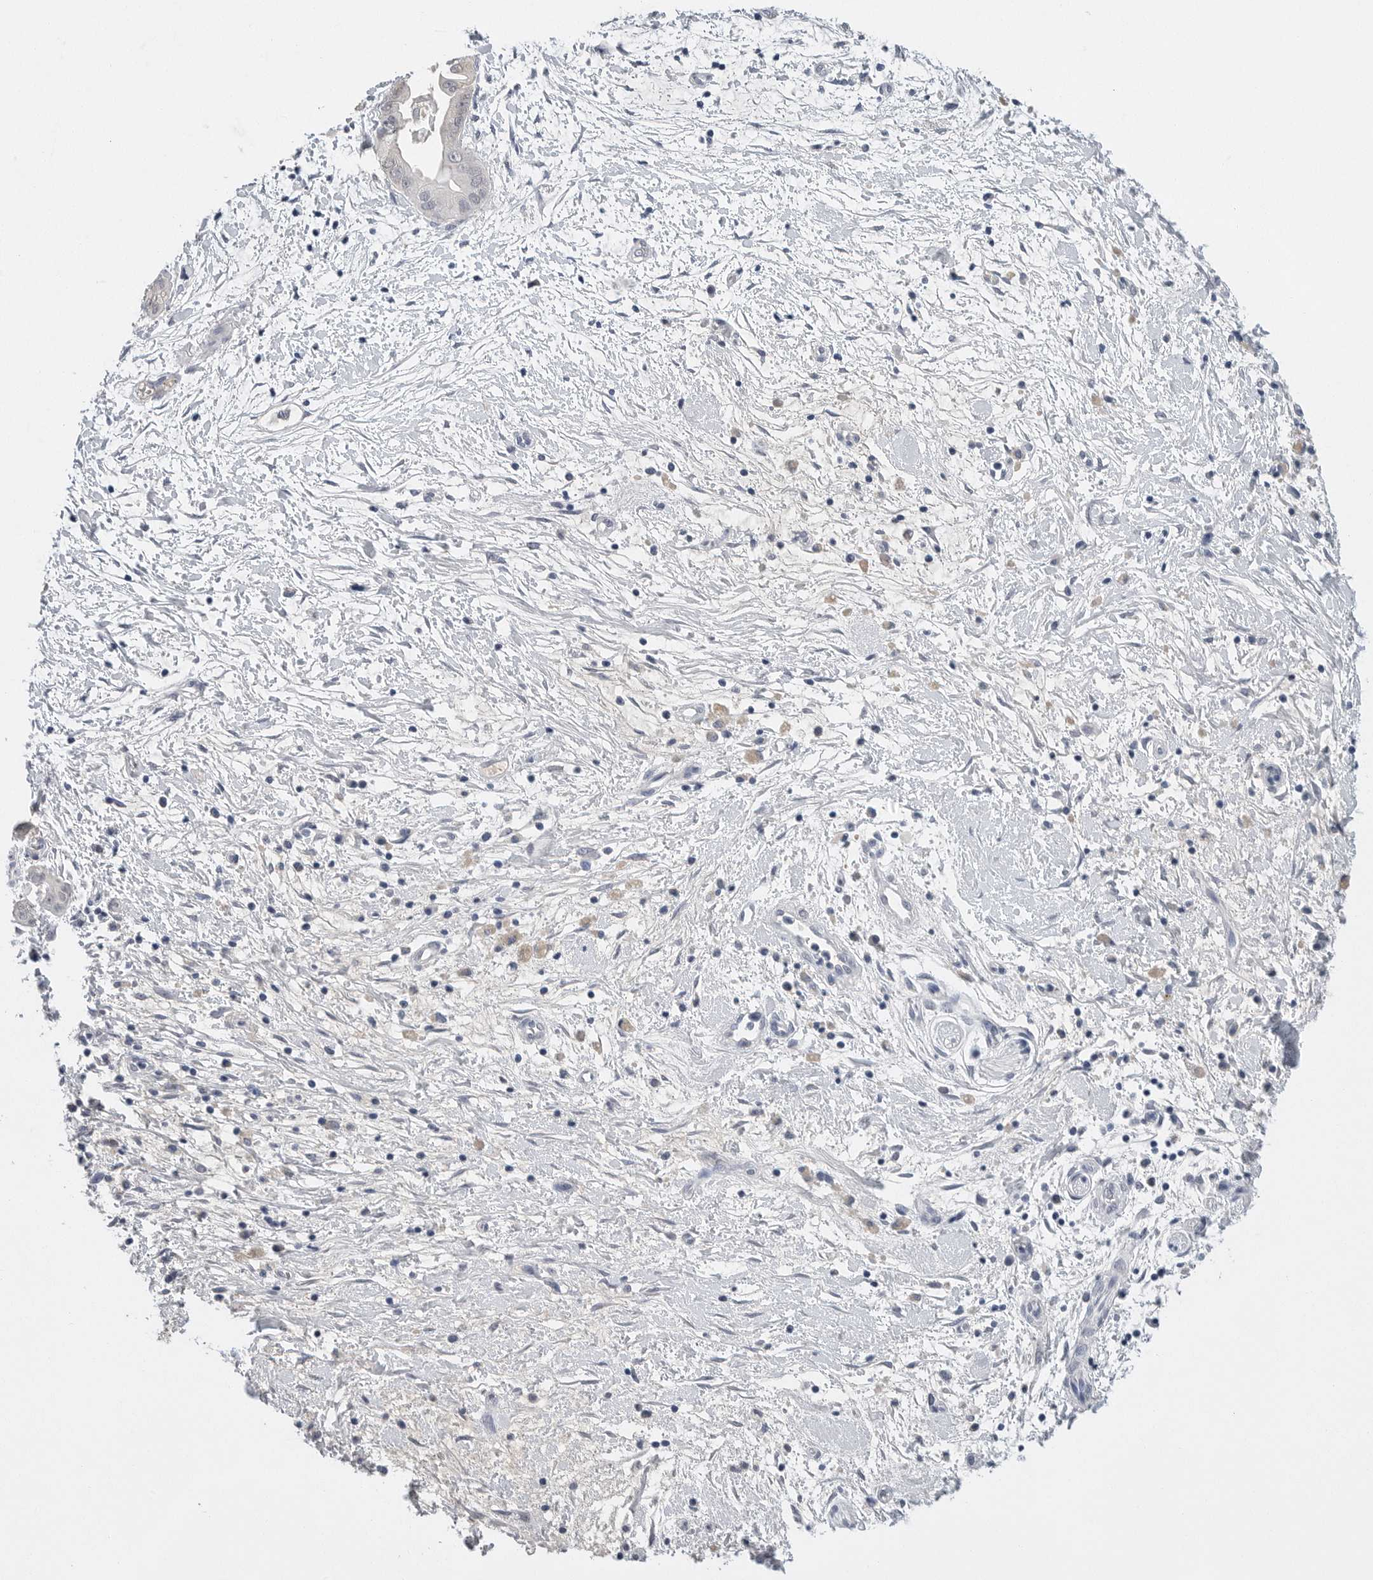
{"staining": {"intensity": "negative", "quantity": "none", "location": "none"}, "tissue": "pancreatic cancer", "cell_type": "Tumor cells", "image_type": "cancer", "snomed": [{"axis": "morphology", "description": "Adenocarcinoma, NOS"}, {"axis": "topography", "description": "Pancreas"}], "caption": "Immunohistochemical staining of human adenocarcinoma (pancreatic) shows no significant expression in tumor cells.", "gene": "FABP6", "patient": {"sex": "female", "age": 75}}